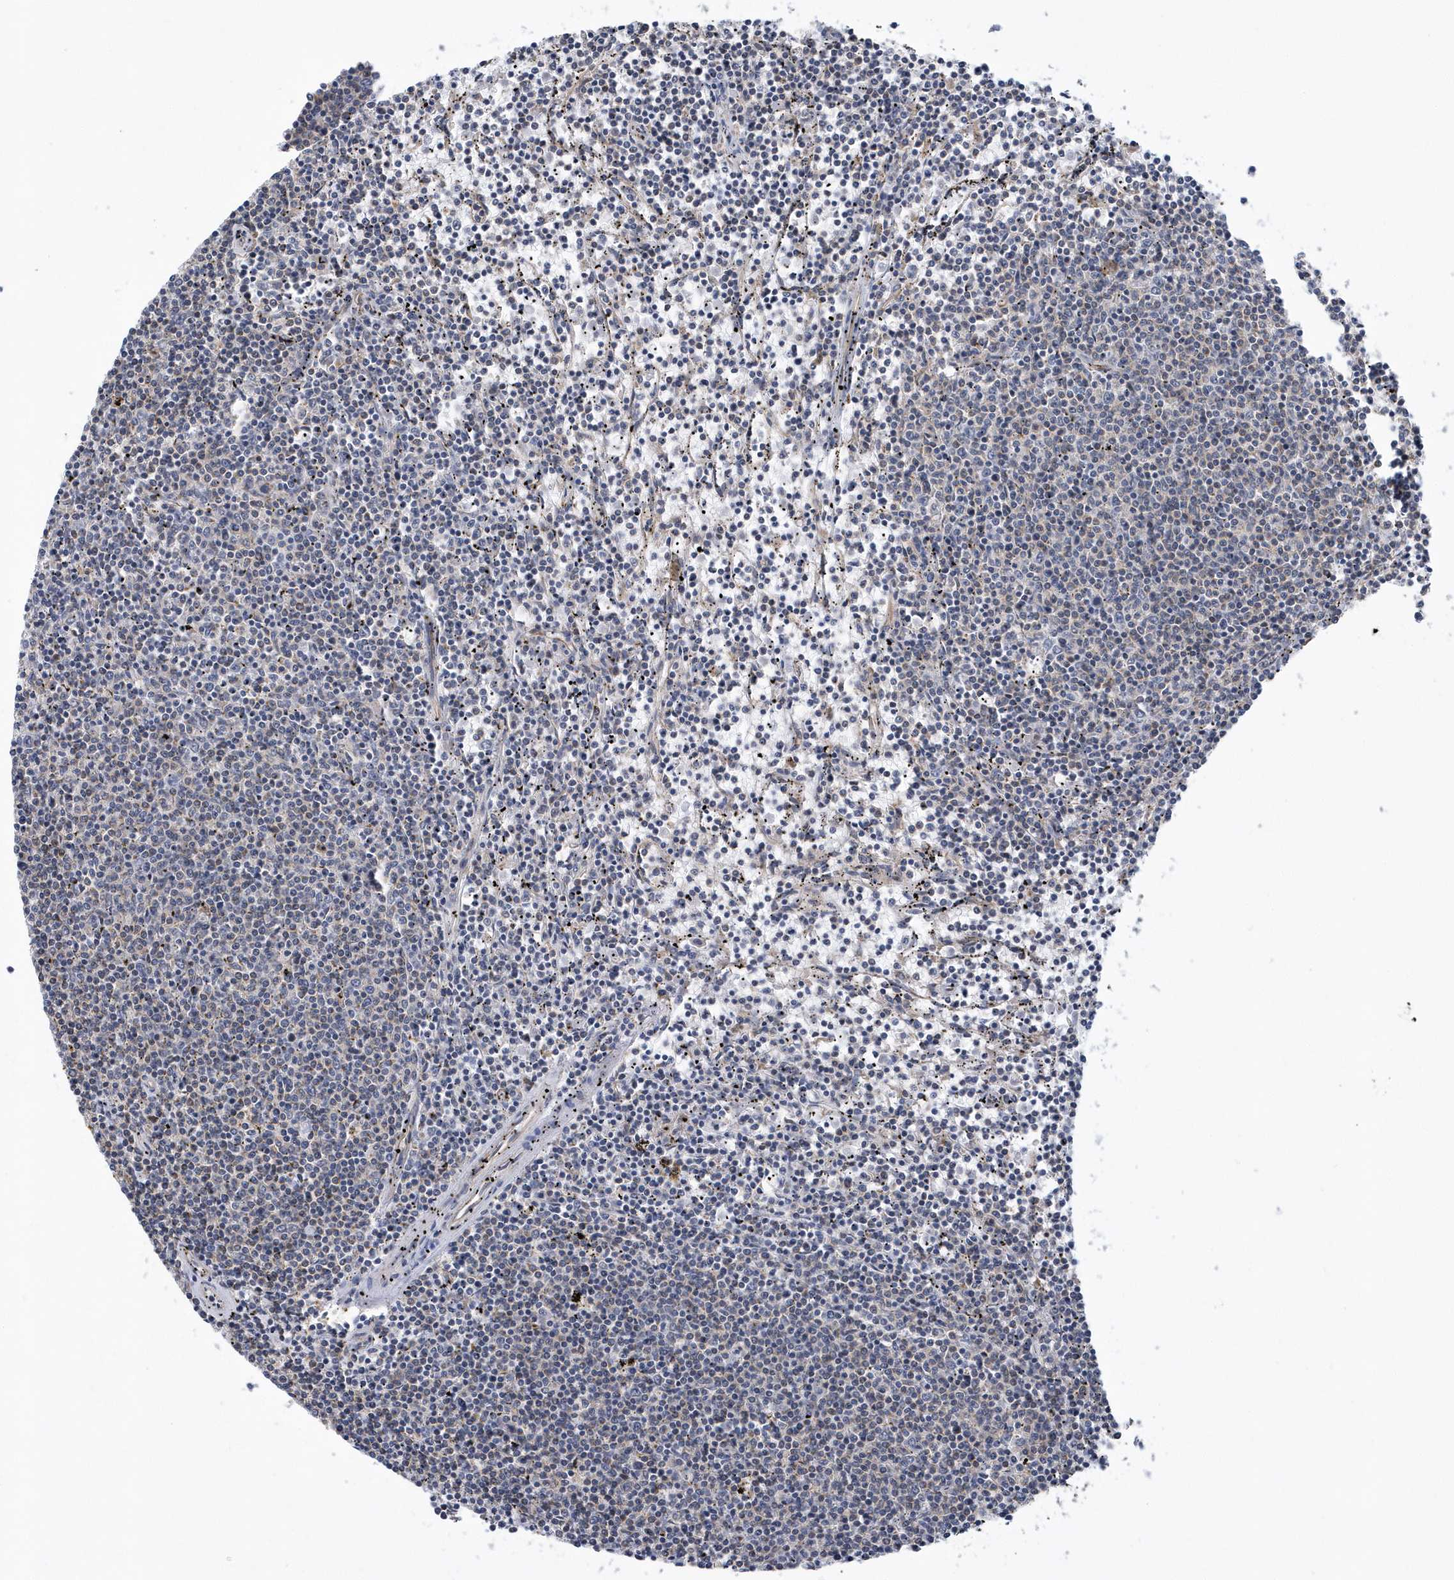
{"staining": {"intensity": "negative", "quantity": "none", "location": "none"}, "tissue": "lymphoma", "cell_type": "Tumor cells", "image_type": "cancer", "snomed": [{"axis": "morphology", "description": "Malignant lymphoma, non-Hodgkin's type, Low grade"}, {"axis": "topography", "description": "Spleen"}], "caption": "Immunohistochemistry (IHC) histopathology image of neoplastic tissue: human low-grade malignant lymphoma, non-Hodgkin's type stained with DAB exhibits no significant protein positivity in tumor cells. Brightfield microscopy of immunohistochemistry stained with DAB (brown) and hematoxylin (blue), captured at high magnification.", "gene": "VWA5B2", "patient": {"sex": "female", "age": 50}}